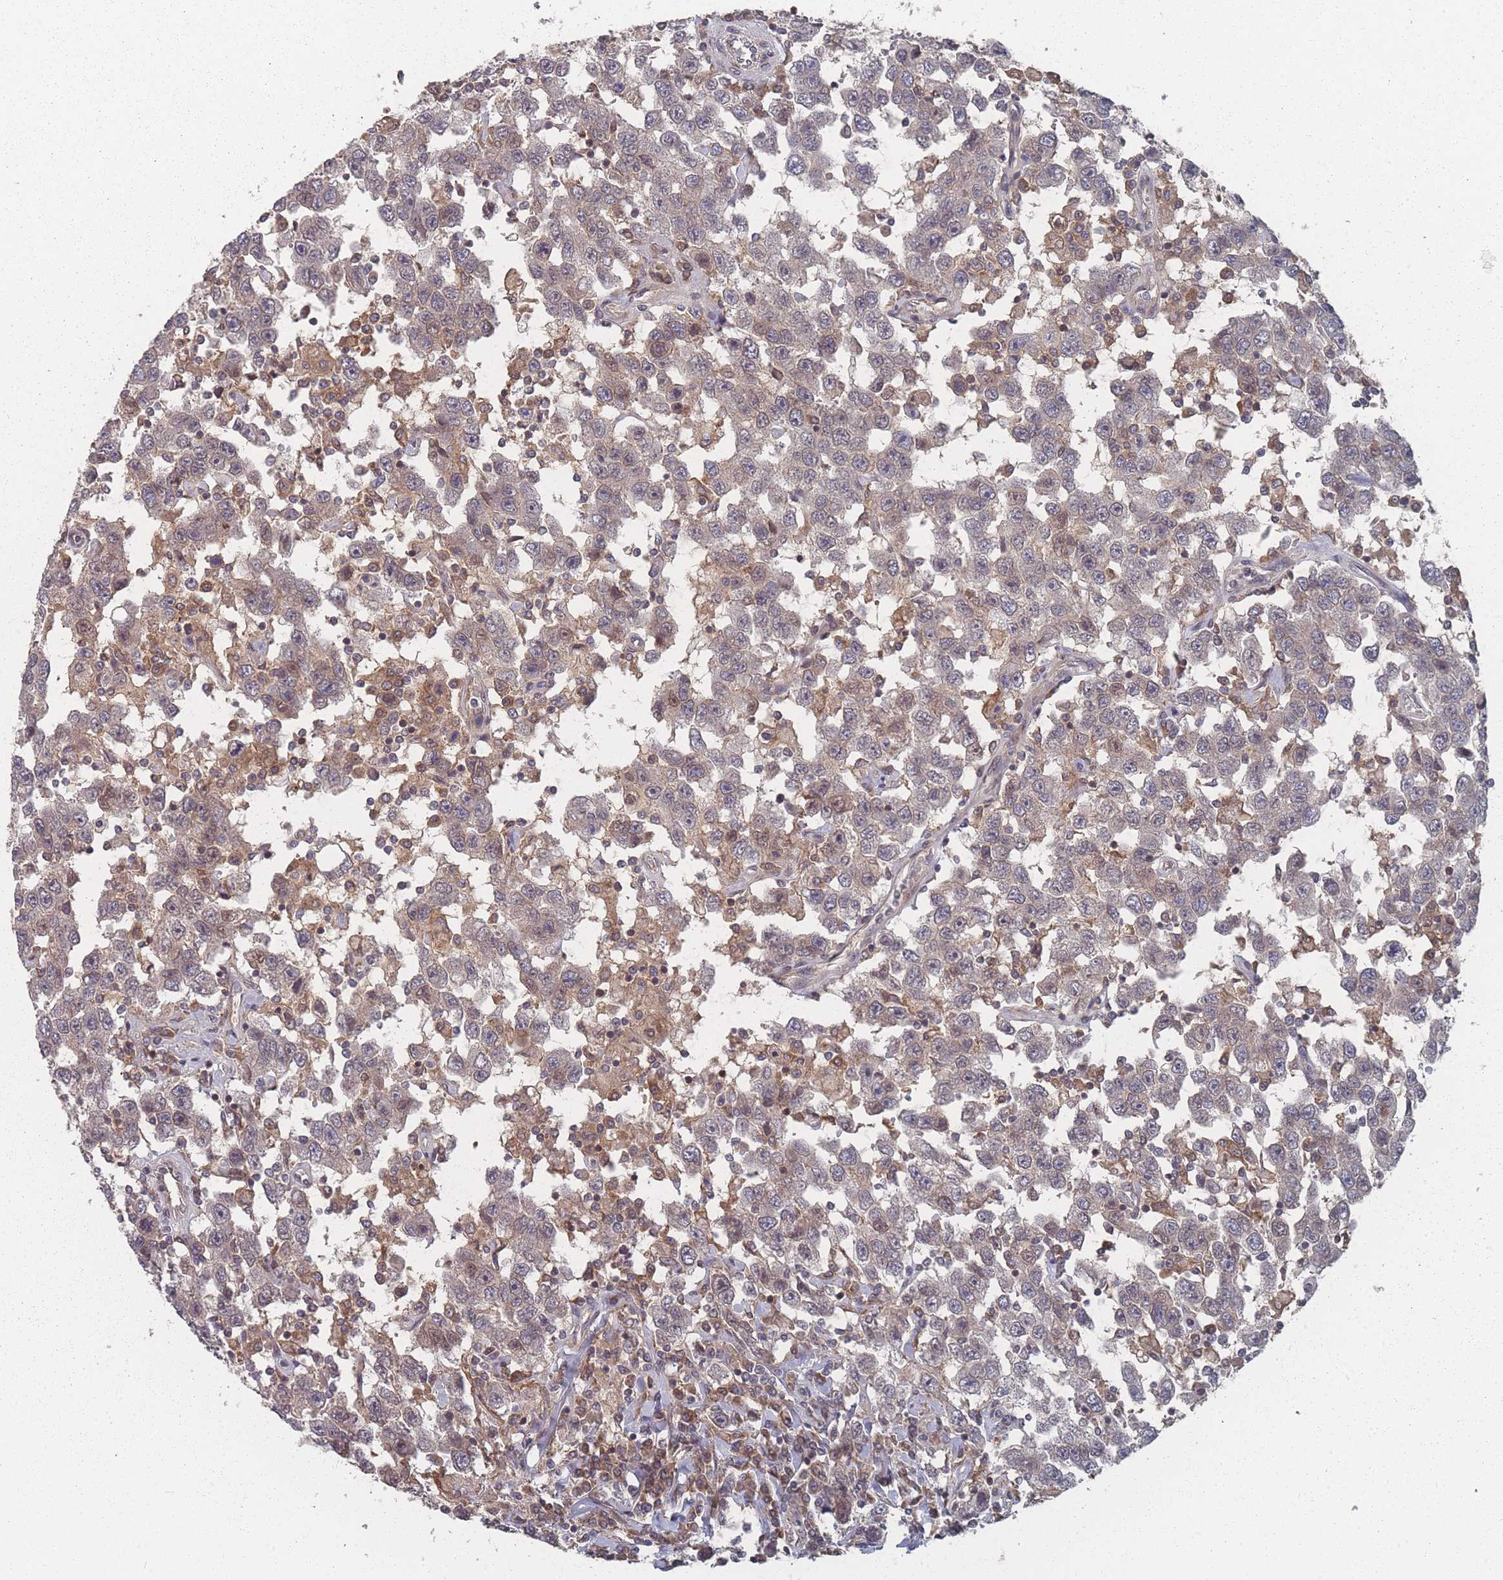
{"staining": {"intensity": "weak", "quantity": ">75%", "location": "cytoplasmic/membranous,nuclear"}, "tissue": "testis cancer", "cell_type": "Tumor cells", "image_type": "cancer", "snomed": [{"axis": "morphology", "description": "Seminoma, NOS"}, {"axis": "topography", "description": "Testis"}], "caption": "The micrograph exhibits immunohistochemical staining of testis seminoma. There is weak cytoplasmic/membranous and nuclear expression is identified in about >75% of tumor cells. The staining was performed using DAB, with brown indicating positive protein expression. Nuclei are stained blue with hematoxylin.", "gene": "TBC1D25", "patient": {"sex": "male", "age": 41}}